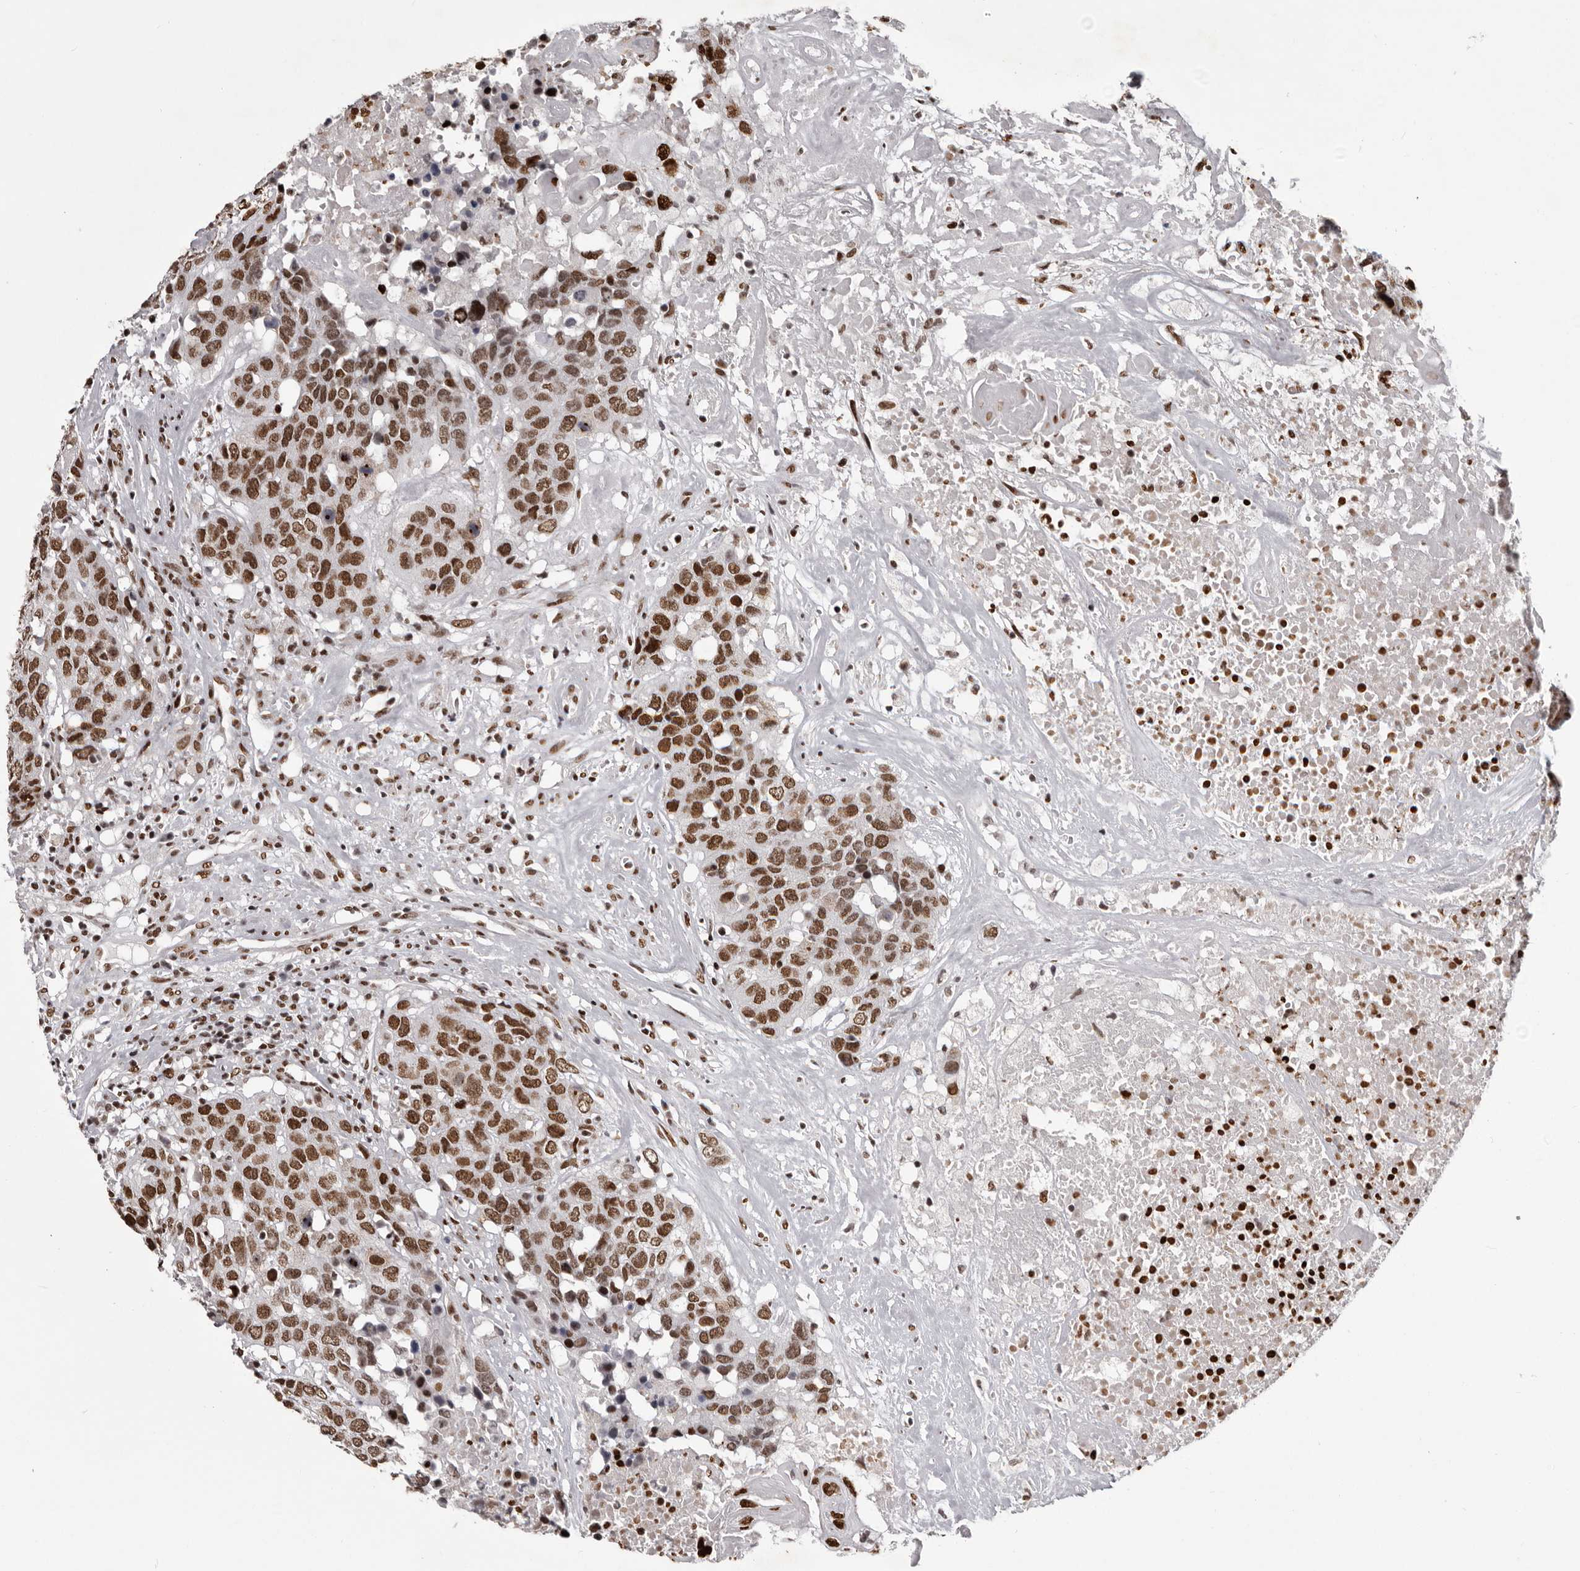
{"staining": {"intensity": "moderate", "quantity": ">75%", "location": "nuclear"}, "tissue": "head and neck cancer", "cell_type": "Tumor cells", "image_type": "cancer", "snomed": [{"axis": "morphology", "description": "Squamous cell carcinoma, NOS"}, {"axis": "topography", "description": "Head-Neck"}], "caption": "Protein expression analysis of head and neck squamous cell carcinoma demonstrates moderate nuclear expression in approximately >75% of tumor cells. (brown staining indicates protein expression, while blue staining denotes nuclei).", "gene": "NUMA1", "patient": {"sex": "male", "age": 66}}